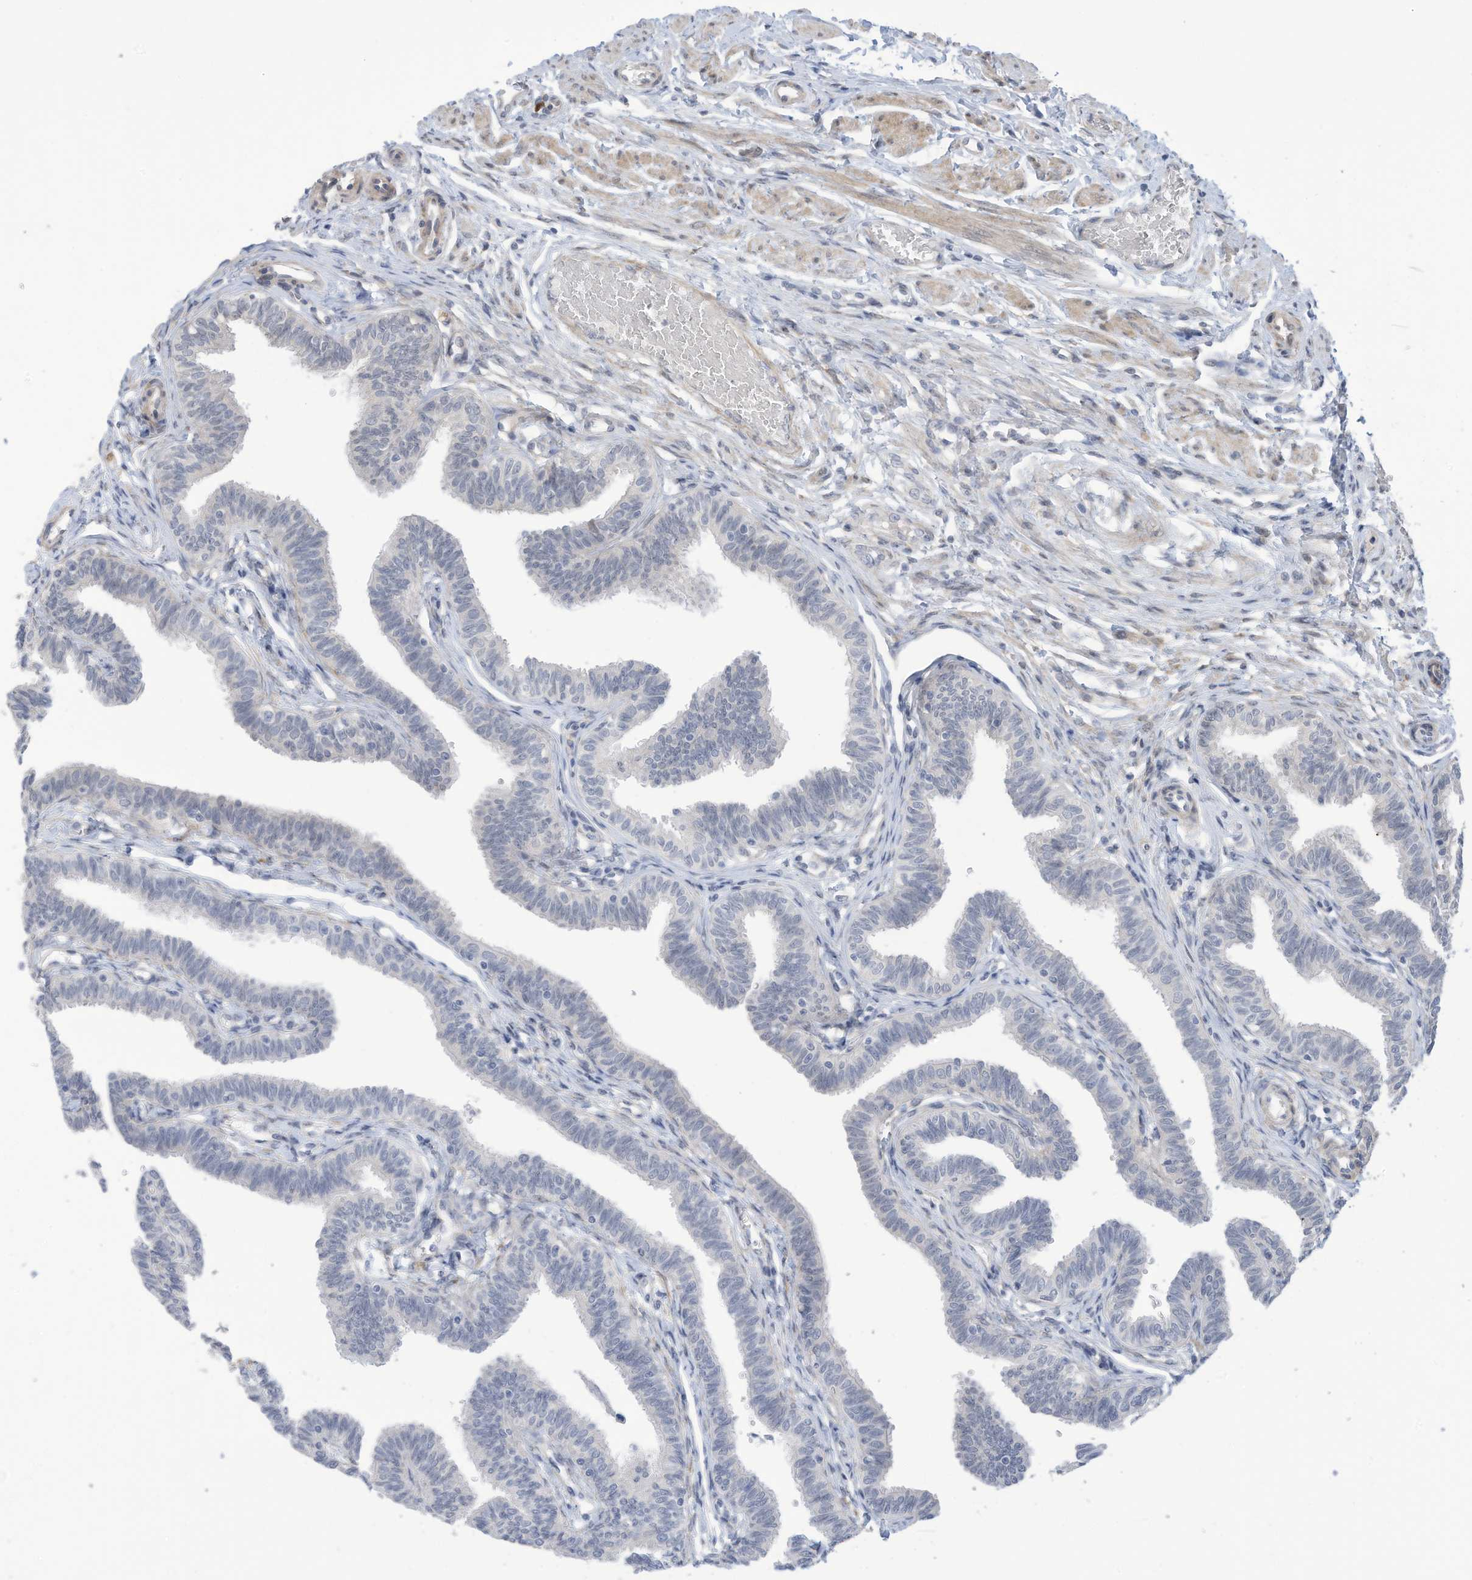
{"staining": {"intensity": "negative", "quantity": "none", "location": "none"}, "tissue": "fallopian tube", "cell_type": "Glandular cells", "image_type": "normal", "snomed": [{"axis": "morphology", "description": "Normal tissue, NOS"}, {"axis": "topography", "description": "Fallopian tube"}, {"axis": "topography", "description": "Ovary"}], "caption": "This photomicrograph is of unremarkable fallopian tube stained with IHC to label a protein in brown with the nuclei are counter-stained blue. There is no expression in glandular cells.", "gene": "ZNF292", "patient": {"sex": "female", "age": 23}}